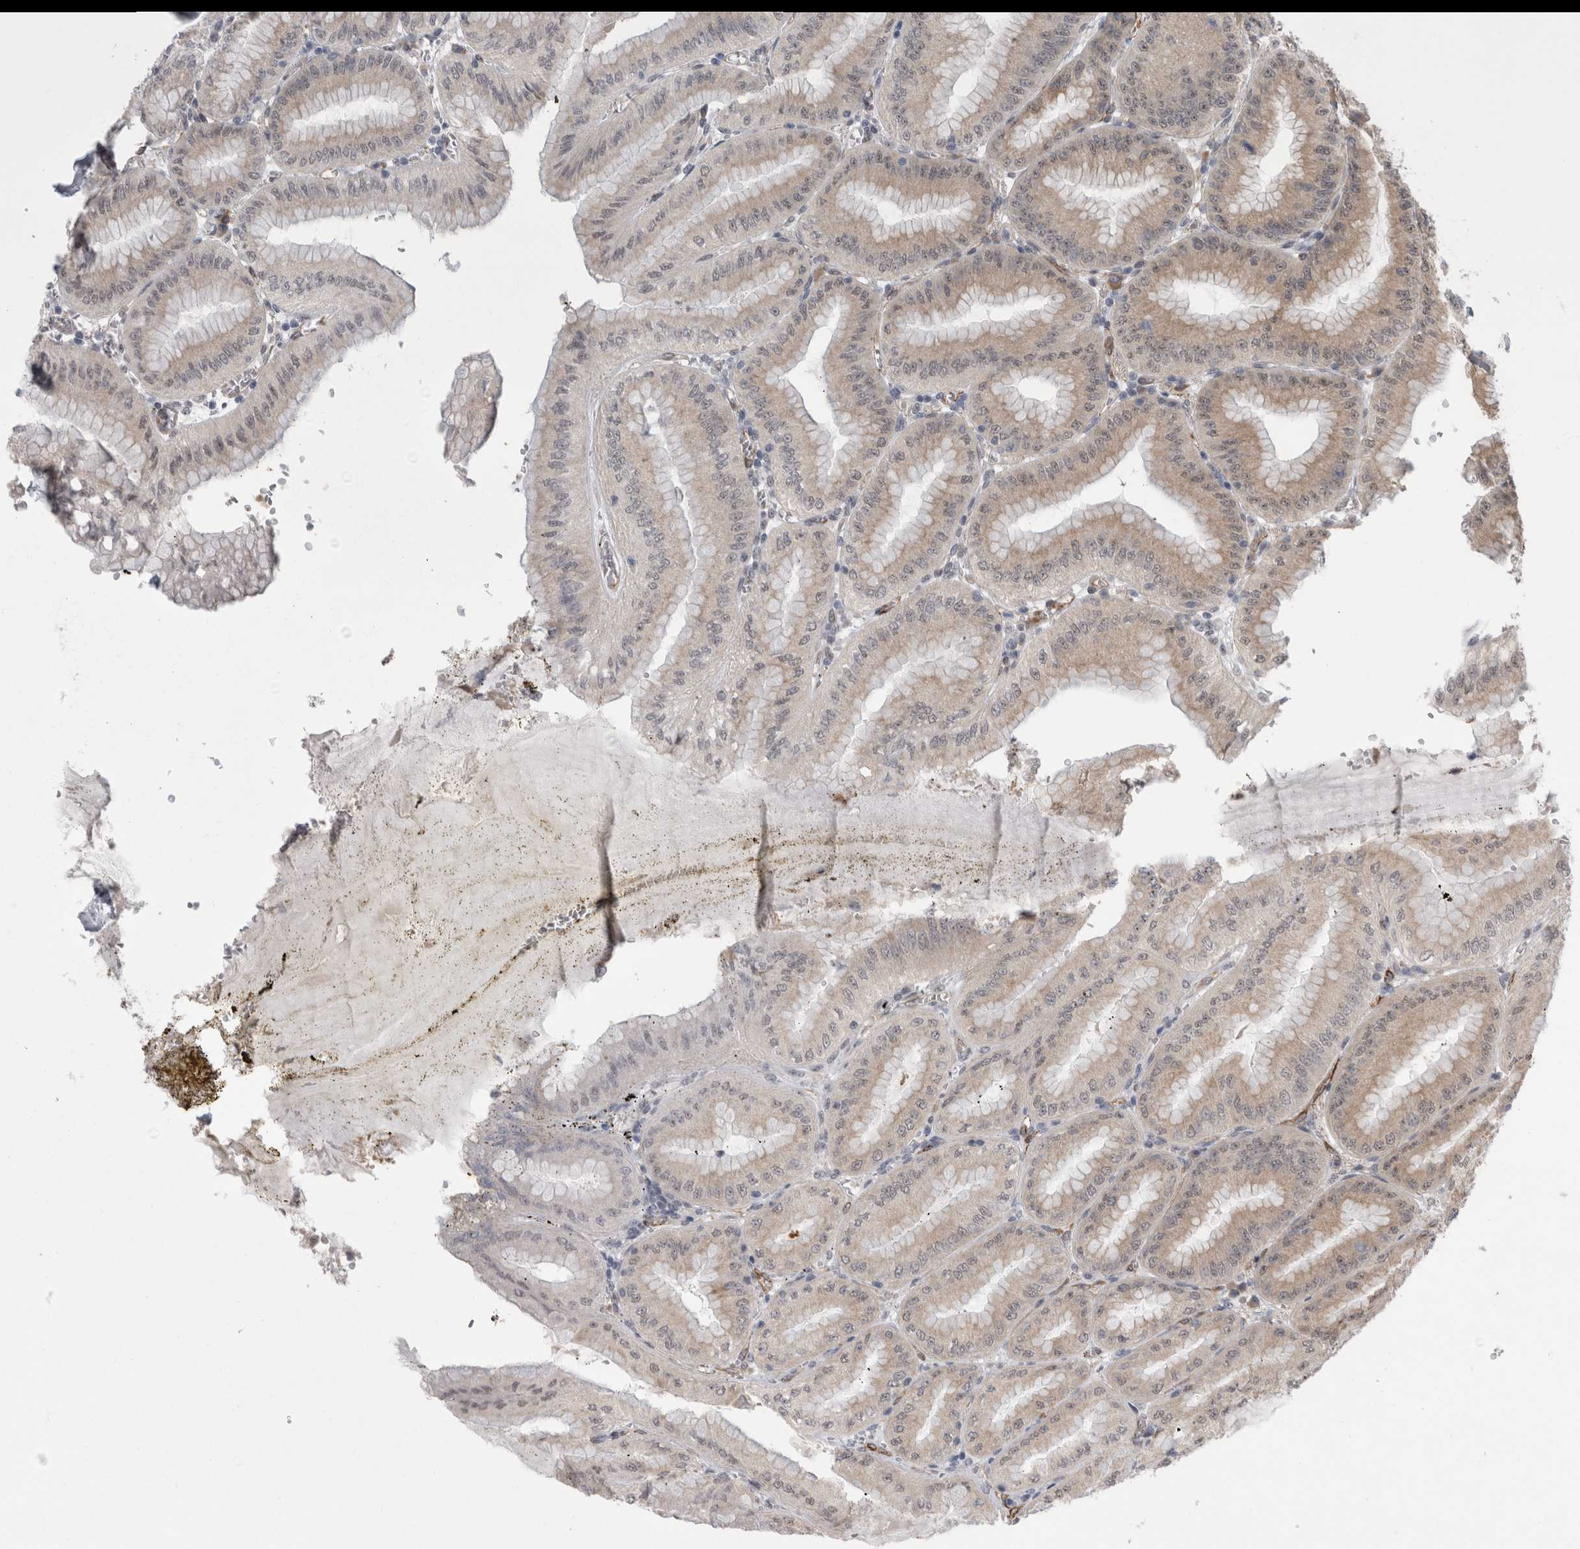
{"staining": {"intensity": "moderate", "quantity": "25%-75%", "location": "cytoplasmic/membranous"}, "tissue": "stomach", "cell_type": "Glandular cells", "image_type": "normal", "snomed": [{"axis": "morphology", "description": "Normal tissue, NOS"}, {"axis": "topography", "description": "Stomach, lower"}], "caption": "Stomach stained with a brown dye demonstrates moderate cytoplasmic/membranous positive positivity in about 25%-75% of glandular cells.", "gene": "FAM83H", "patient": {"sex": "male", "age": 71}}